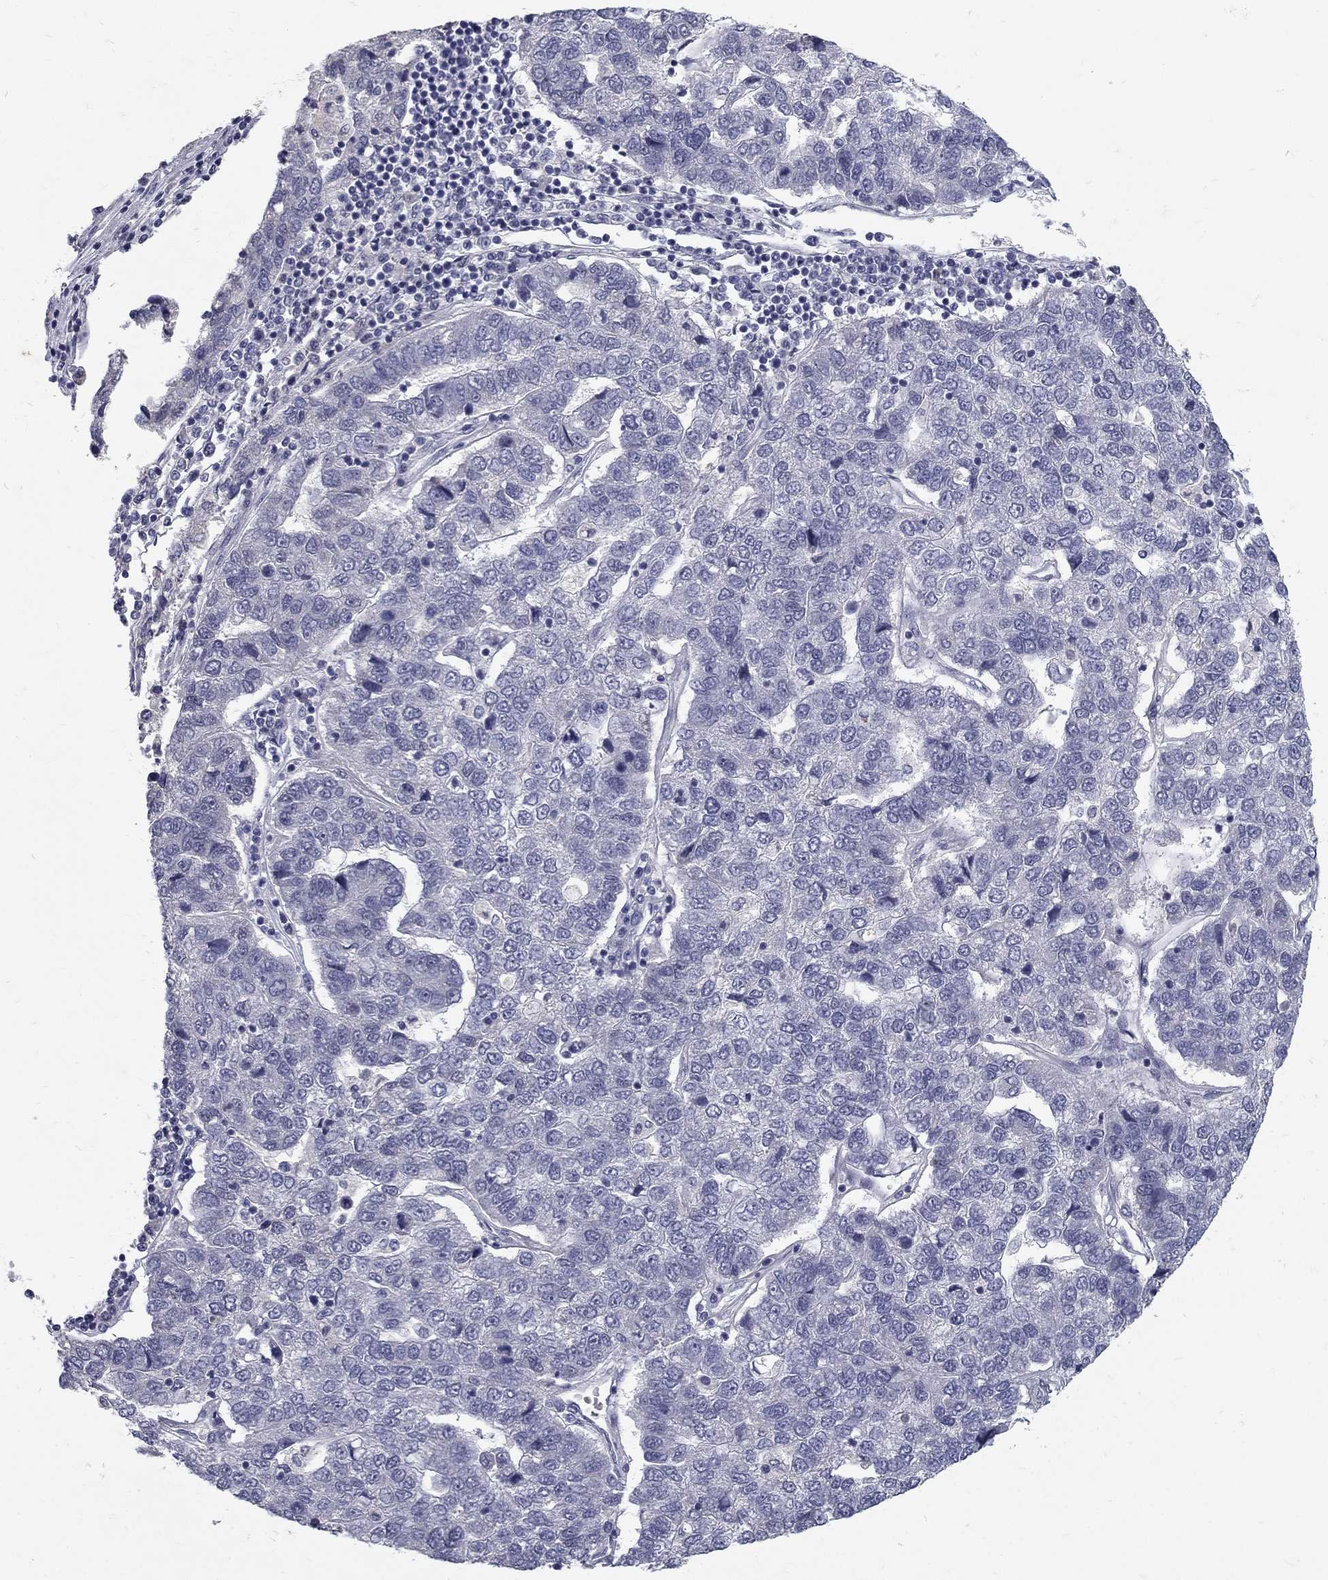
{"staining": {"intensity": "negative", "quantity": "none", "location": "none"}, "tissue": "pancreatic cancer", "cell_type": "Tumor cells", "image_type": "cancer", "snomed": [{"axis": "morphology", "description": "Adenocarcinoma, NOS"}, {"axis": "topography", "description": "Pancreas"}], "caption": "This is an IHC histopathology image of pancreatic cancer (adenocarcinoma). There is no positivity in tumor cells.", "gene": "NOS1", "patient": {"sex": "female", "age": 61}}